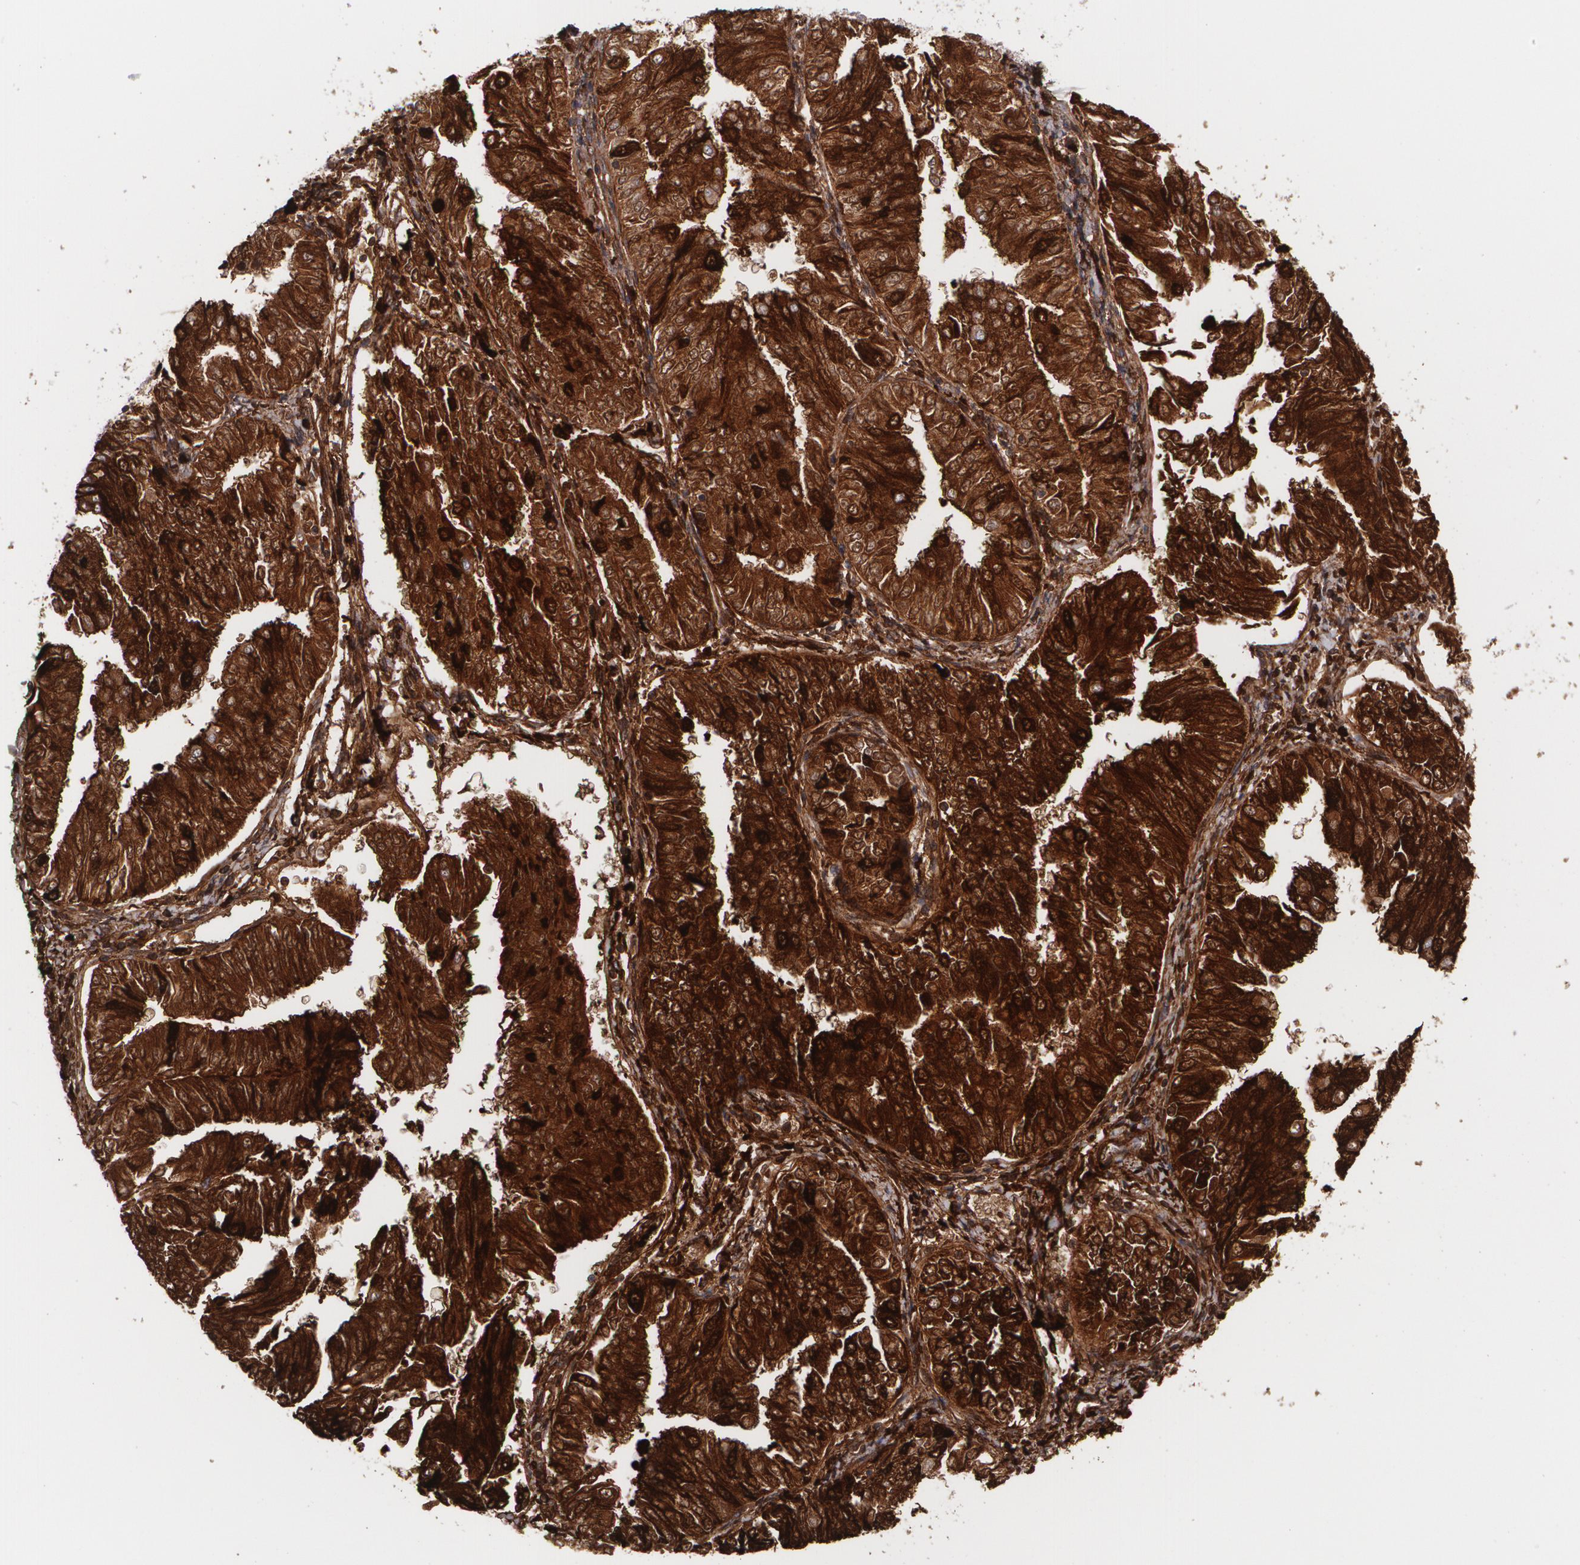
{"staining": {"intensity": "strong", "quantity": ">75%", "location": "cytoplasmic/membranous"}, "tissue": "endometrial cancer", "cell_type": "Tumor cells", "image_type": "cancer", "snomed": [{"axis": "morphology", "description": "Adenocarcinoma, NOS"}, {"axis": "topography", "description": "Endometrium"}], "caption": "Immunohistochemistry (IHC) histopathology image of neoplastic tissue: endometrial cancer stained using immunohistochemistry shows high levels of strong protein expression localized specifically in the cytoplasmic/membranous of tumor cells, appearing as a cytoplasmic/membranous brown color.", "gene": "FBLN1", "patient": {"sex": "female", "age": 53}}